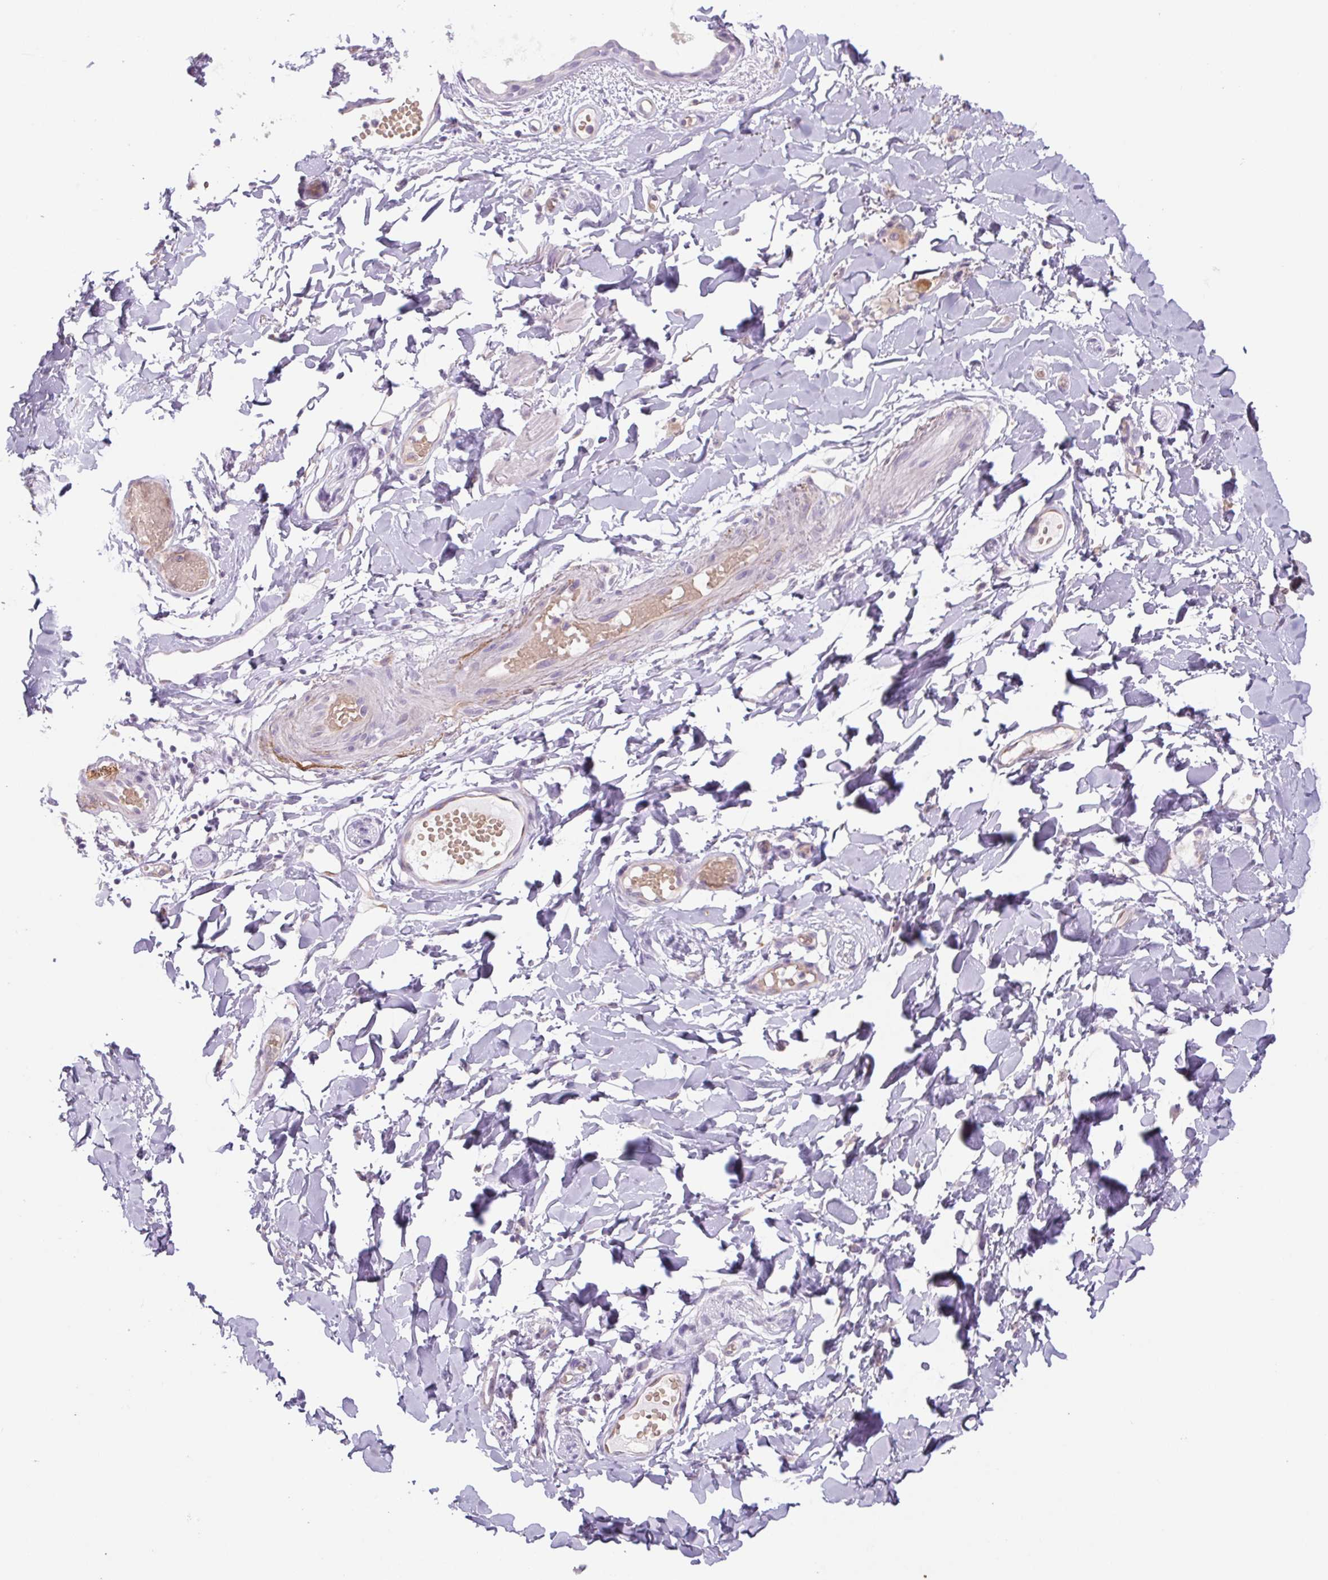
{"staining": {"intensity": "negative", "quantity": "none", "location": "none"}, "tissue": "adipose tissue", "cell_type": "Adipocytes", "image_type": "normal", "snomed": [{"axis": "morphology", "description": "Normal tissue, NOS"}, {"axis": "topography", "description": "Anal"}, {"axis": "topography", "description": "Peripheral nerve tissue"}], "caption": "Adipocytes show no significant protein expression in normal adipose tissue. (DAB IHC visualized using brightfield microscopy, high magnification).", "gene": "IGFL3", "patient": {"sex": "male", "age": 78}}